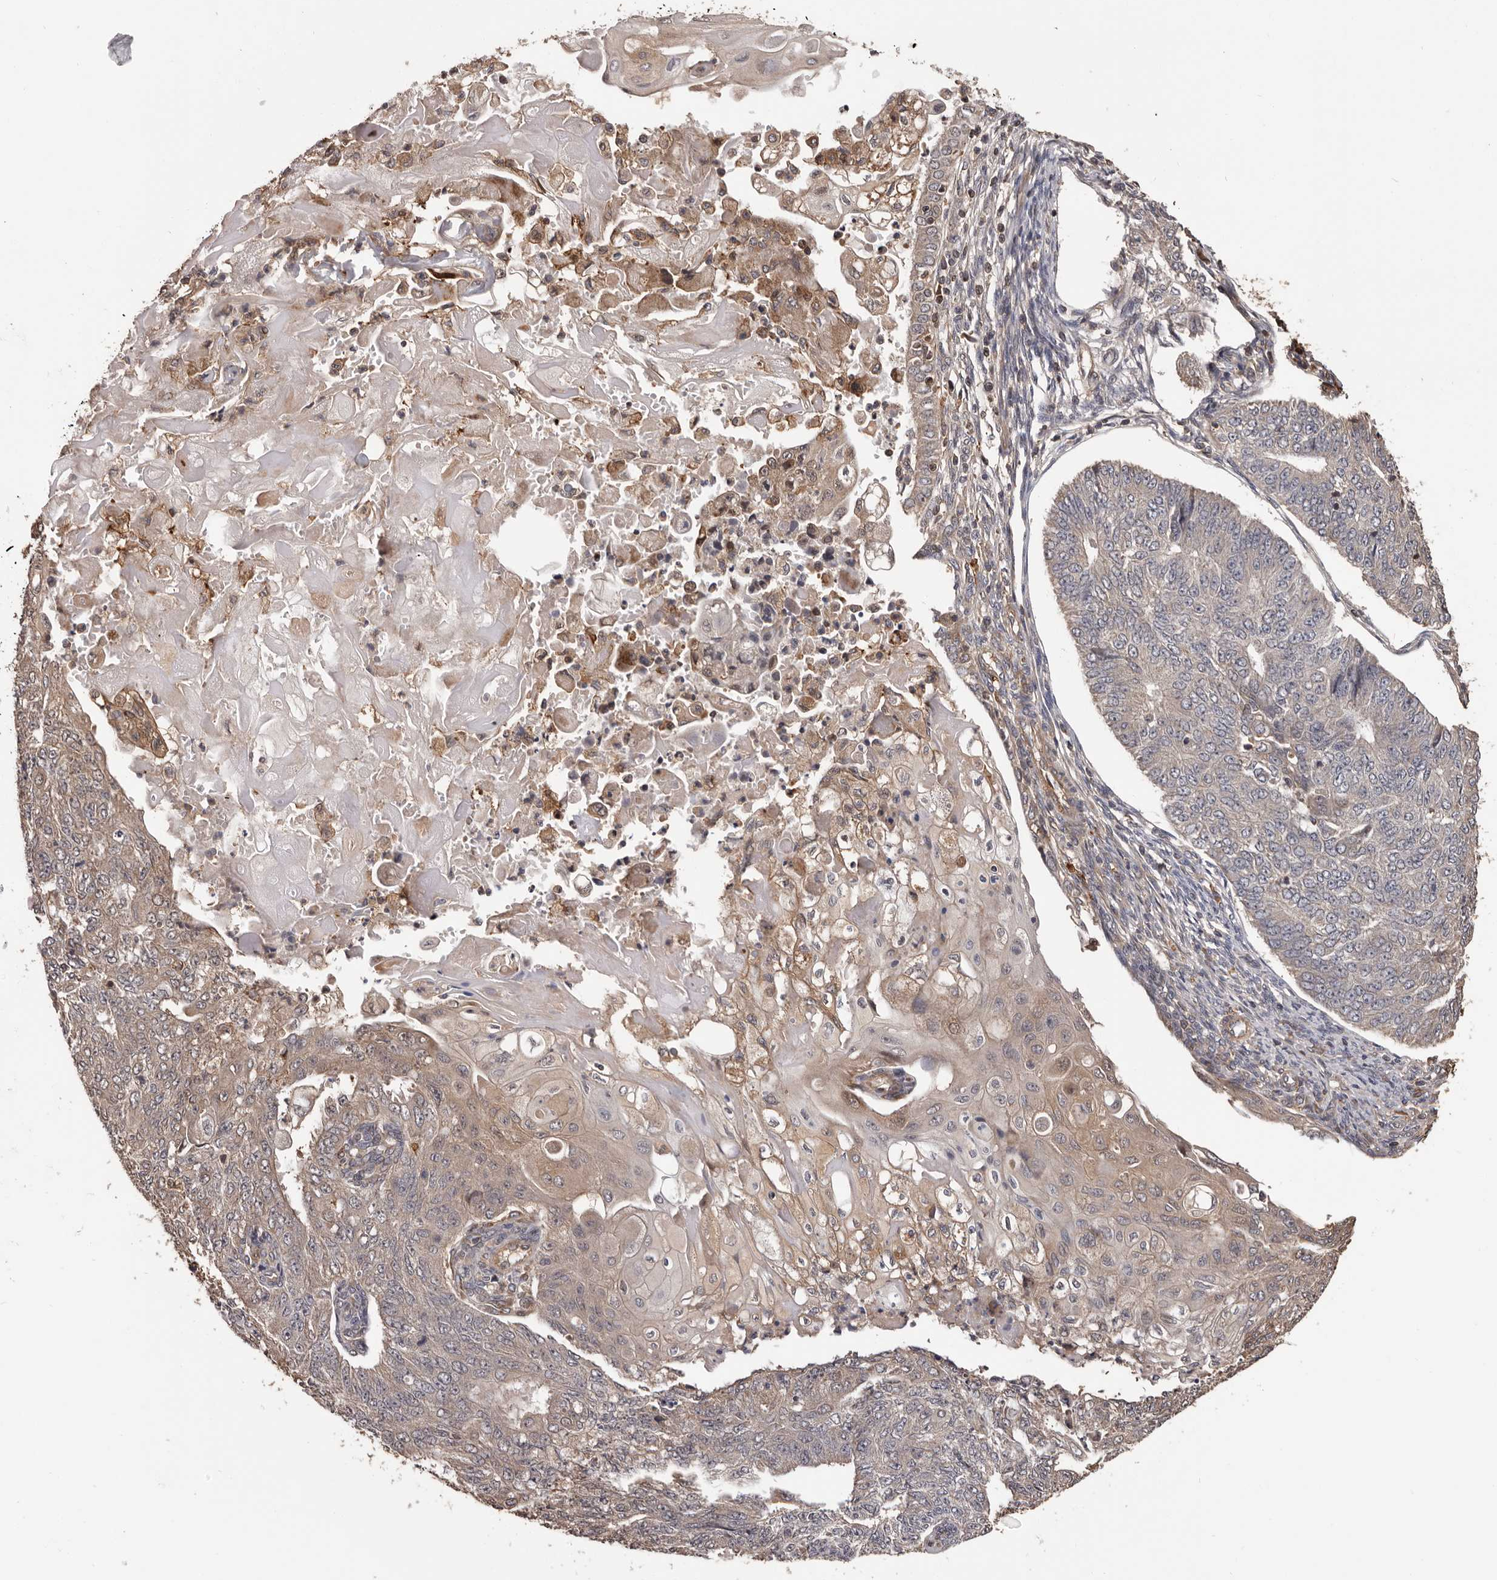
{"staining": {"intensity": "weak", "quantity": "25%-75%", "location": "cytoplasmic/membranous"}, "tissue": "endometrial cancer", "cell_type": "Tumor cells", "image_type": "cancer", "snomed": [{"axis": "morphology", "description": "Adenocarcinoma, NOS"}, {"axis": "topography", "description": "Endometrium"}], "caption": "Brown immunohistochemical staining in human endometrial cancer (adenocarcinoma) displays weak cytoplasmic/membranous expression in about 25%-75% of tumor cells.", "gene": "ADAMTS2", "patient": {"sex": "female", "age": 32}}